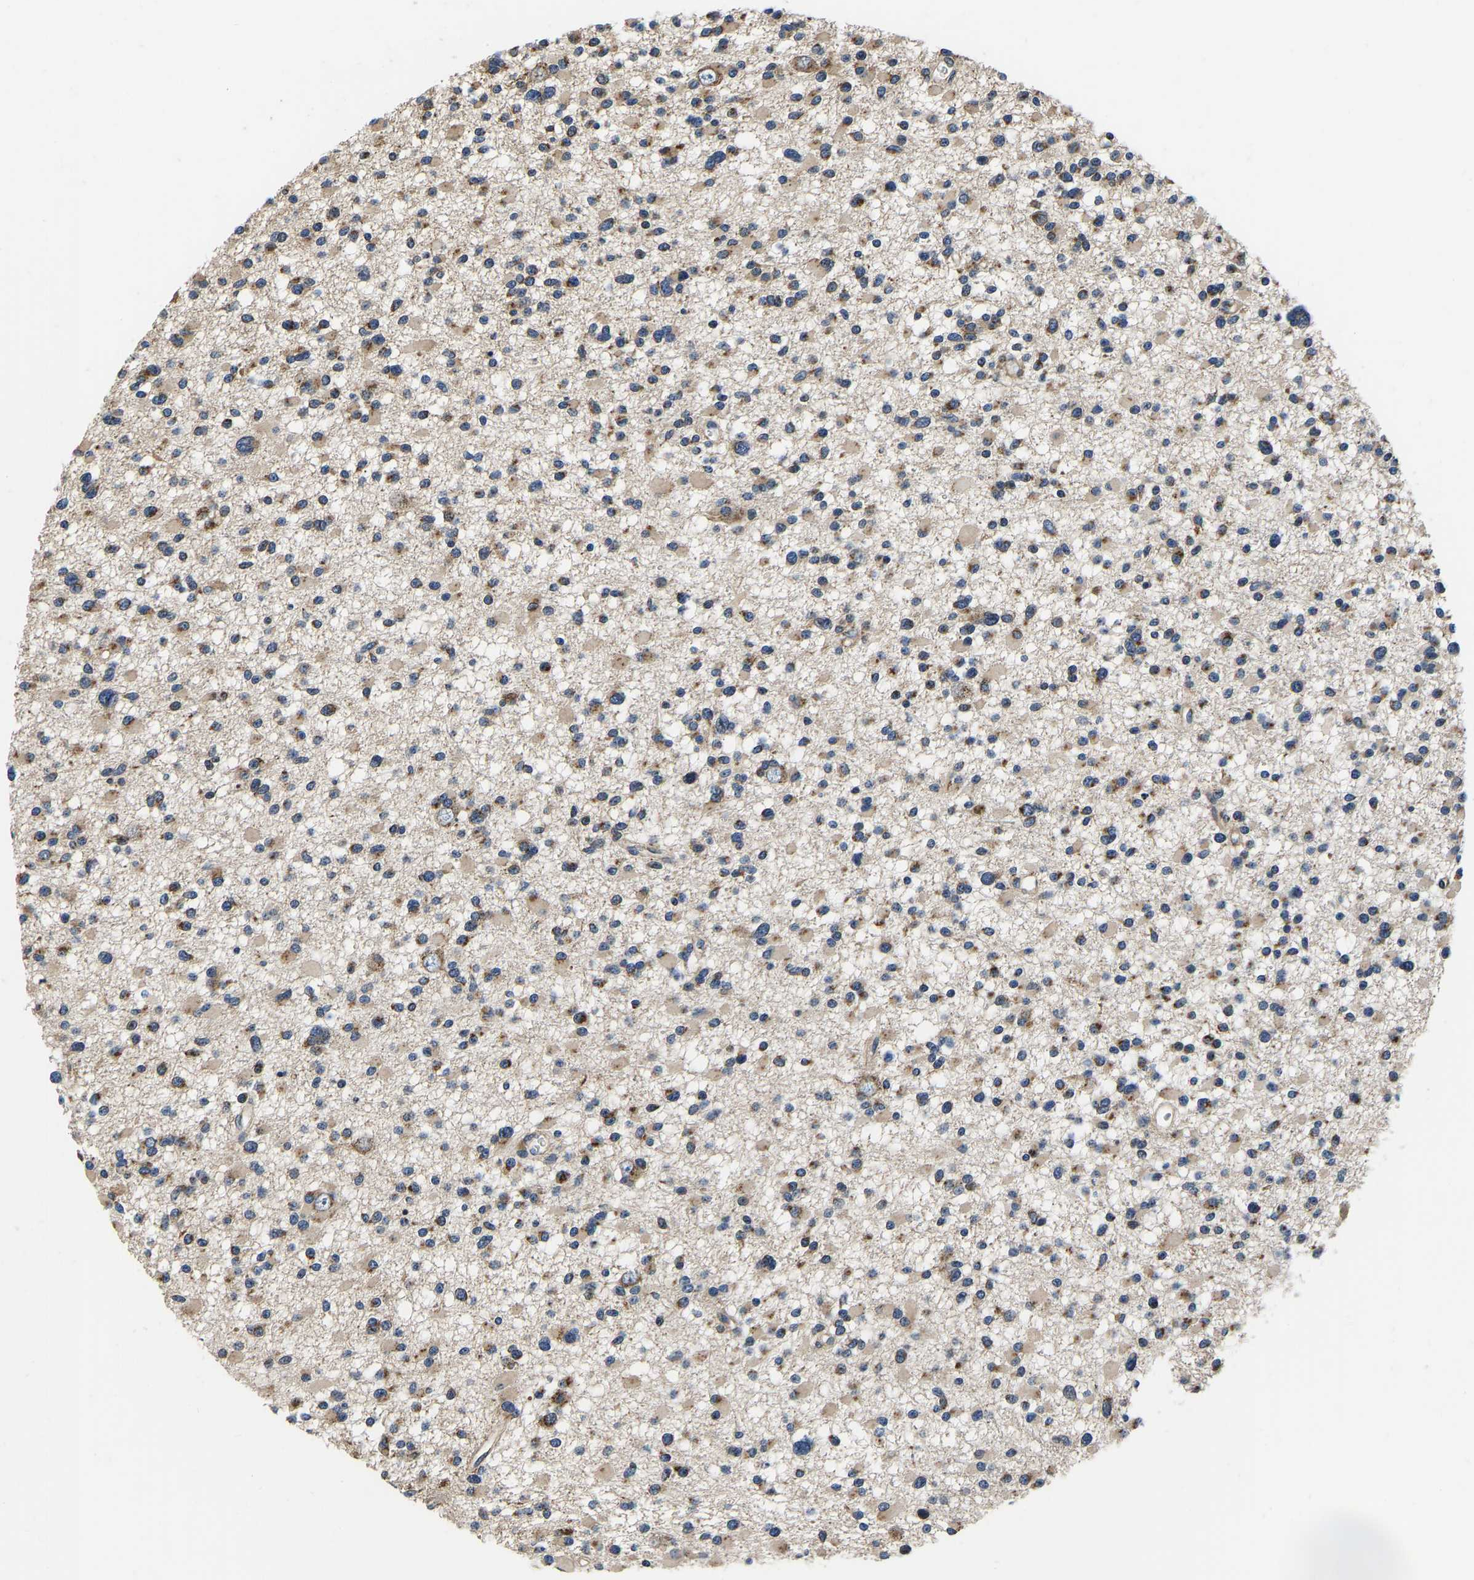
{"staining": {"intensity": "moderate", "quantity": "25%-75%", "location": "cytoplasmic/membranous"}, "tissue": "glioma", "cell_type": "Tumor cells", "image_type": "cancer", "snomed": [{"axis": "morphology", "description": "Glioma, malignant, Low grade"}, {"axis": "topography", "description": "Brain"}], "caption": "Glioma stained for a protein shows moderate cytoplasmic/membranous positivity in tumor cells.", "gene": "RABAC1", "patient": {"sex": "female", "age": 22}}